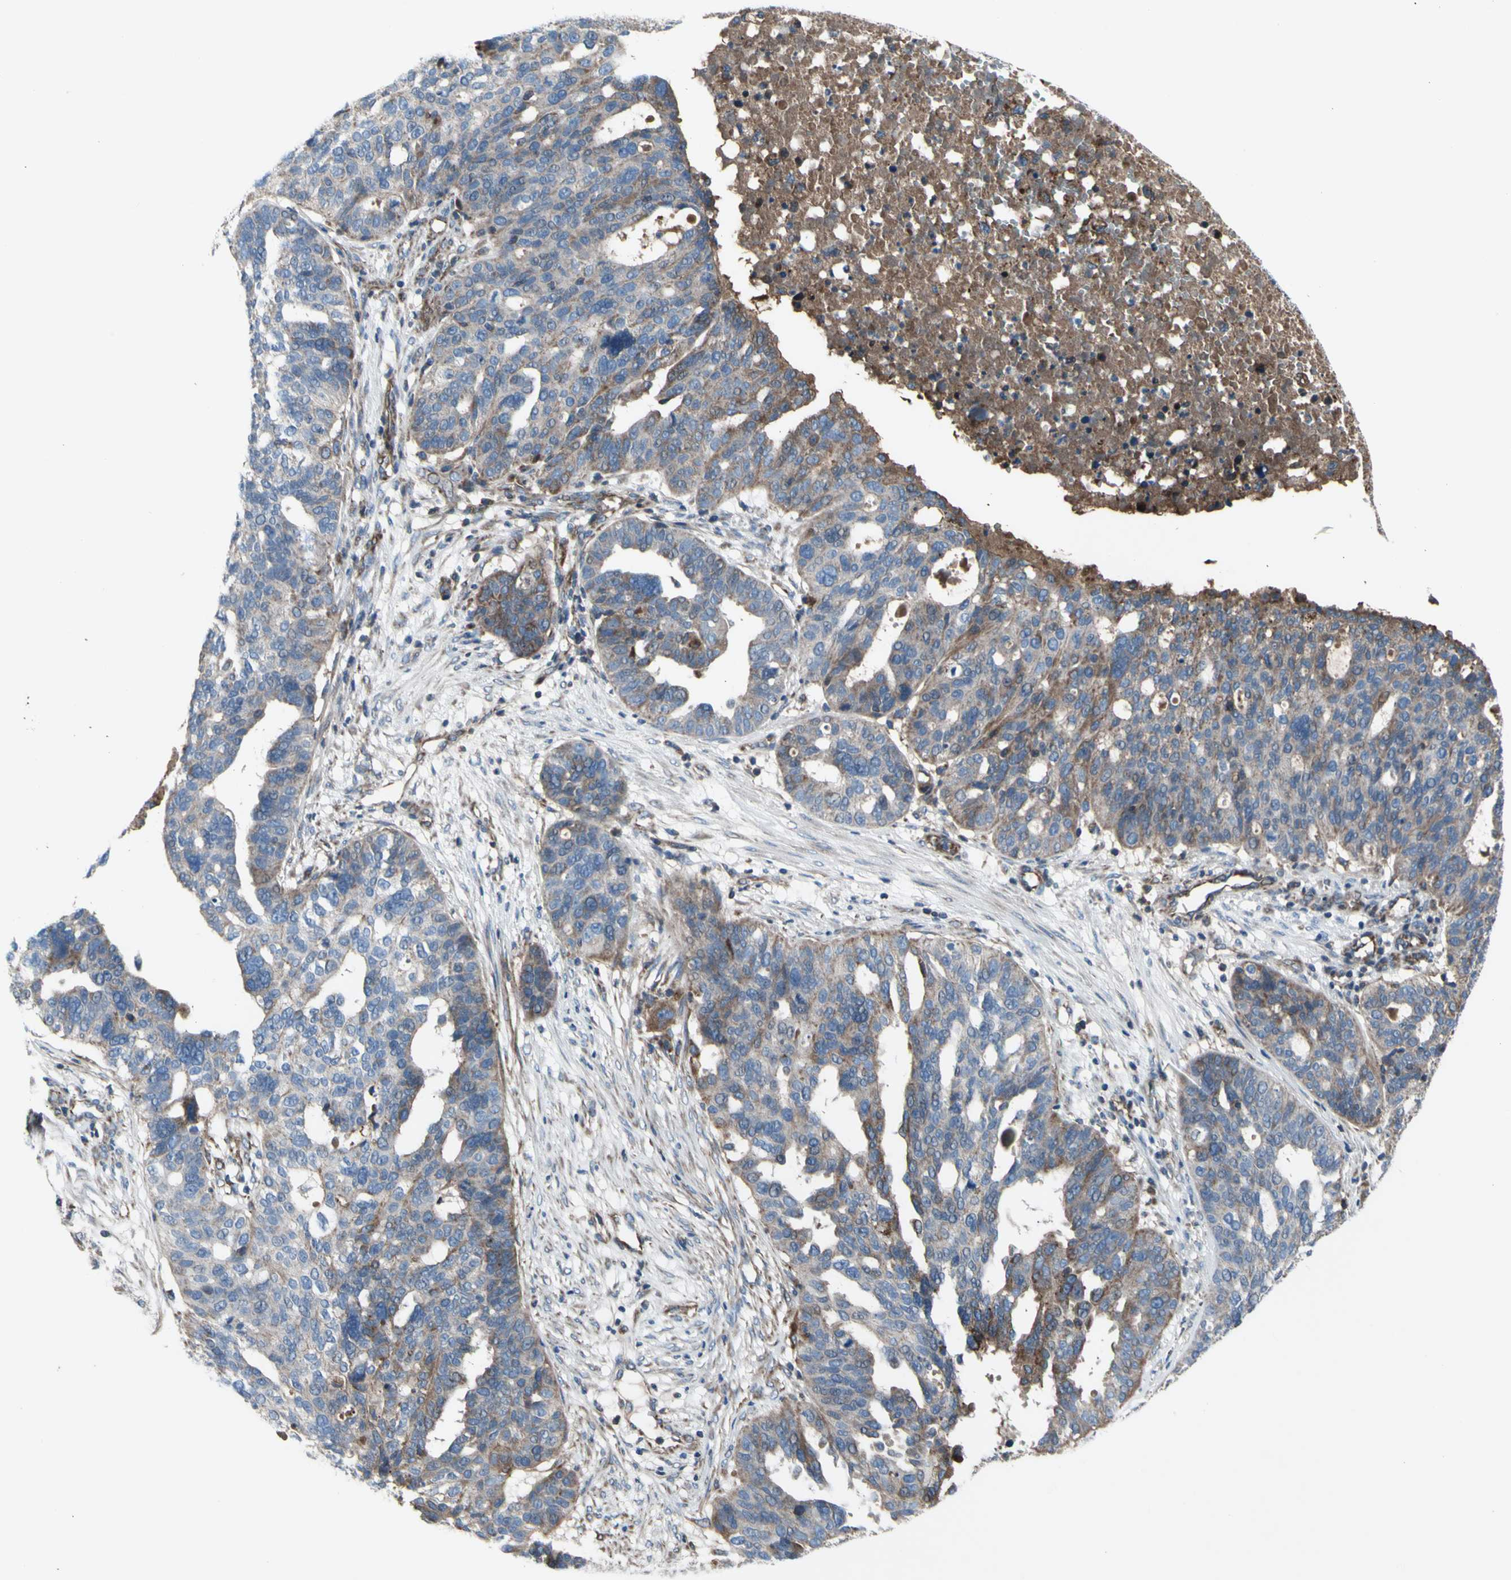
{"staining": {"intensity": "moderate", "quantity": "25%-75%", "location": "cytoplasmic/membranous"}, "tissue": "ovarian cancer", "cell_type": "Tumor cells", "image_type": "cancer", "snomed": [{"axis": "morphology", "description": "Cystadenocarcinoma, serous, NOS"}, {"axis": "topography", "description": "Ovary"}], "caption": "Ovarian cancer (serous cystadenocarcinoma) stained with a brown dye displays moderate cytoplasmic/membranous positive expression in approximately 25%-75% of tumor cells.", "gene": "EMC7", "patient": {"sex": "female", "age": 59}}